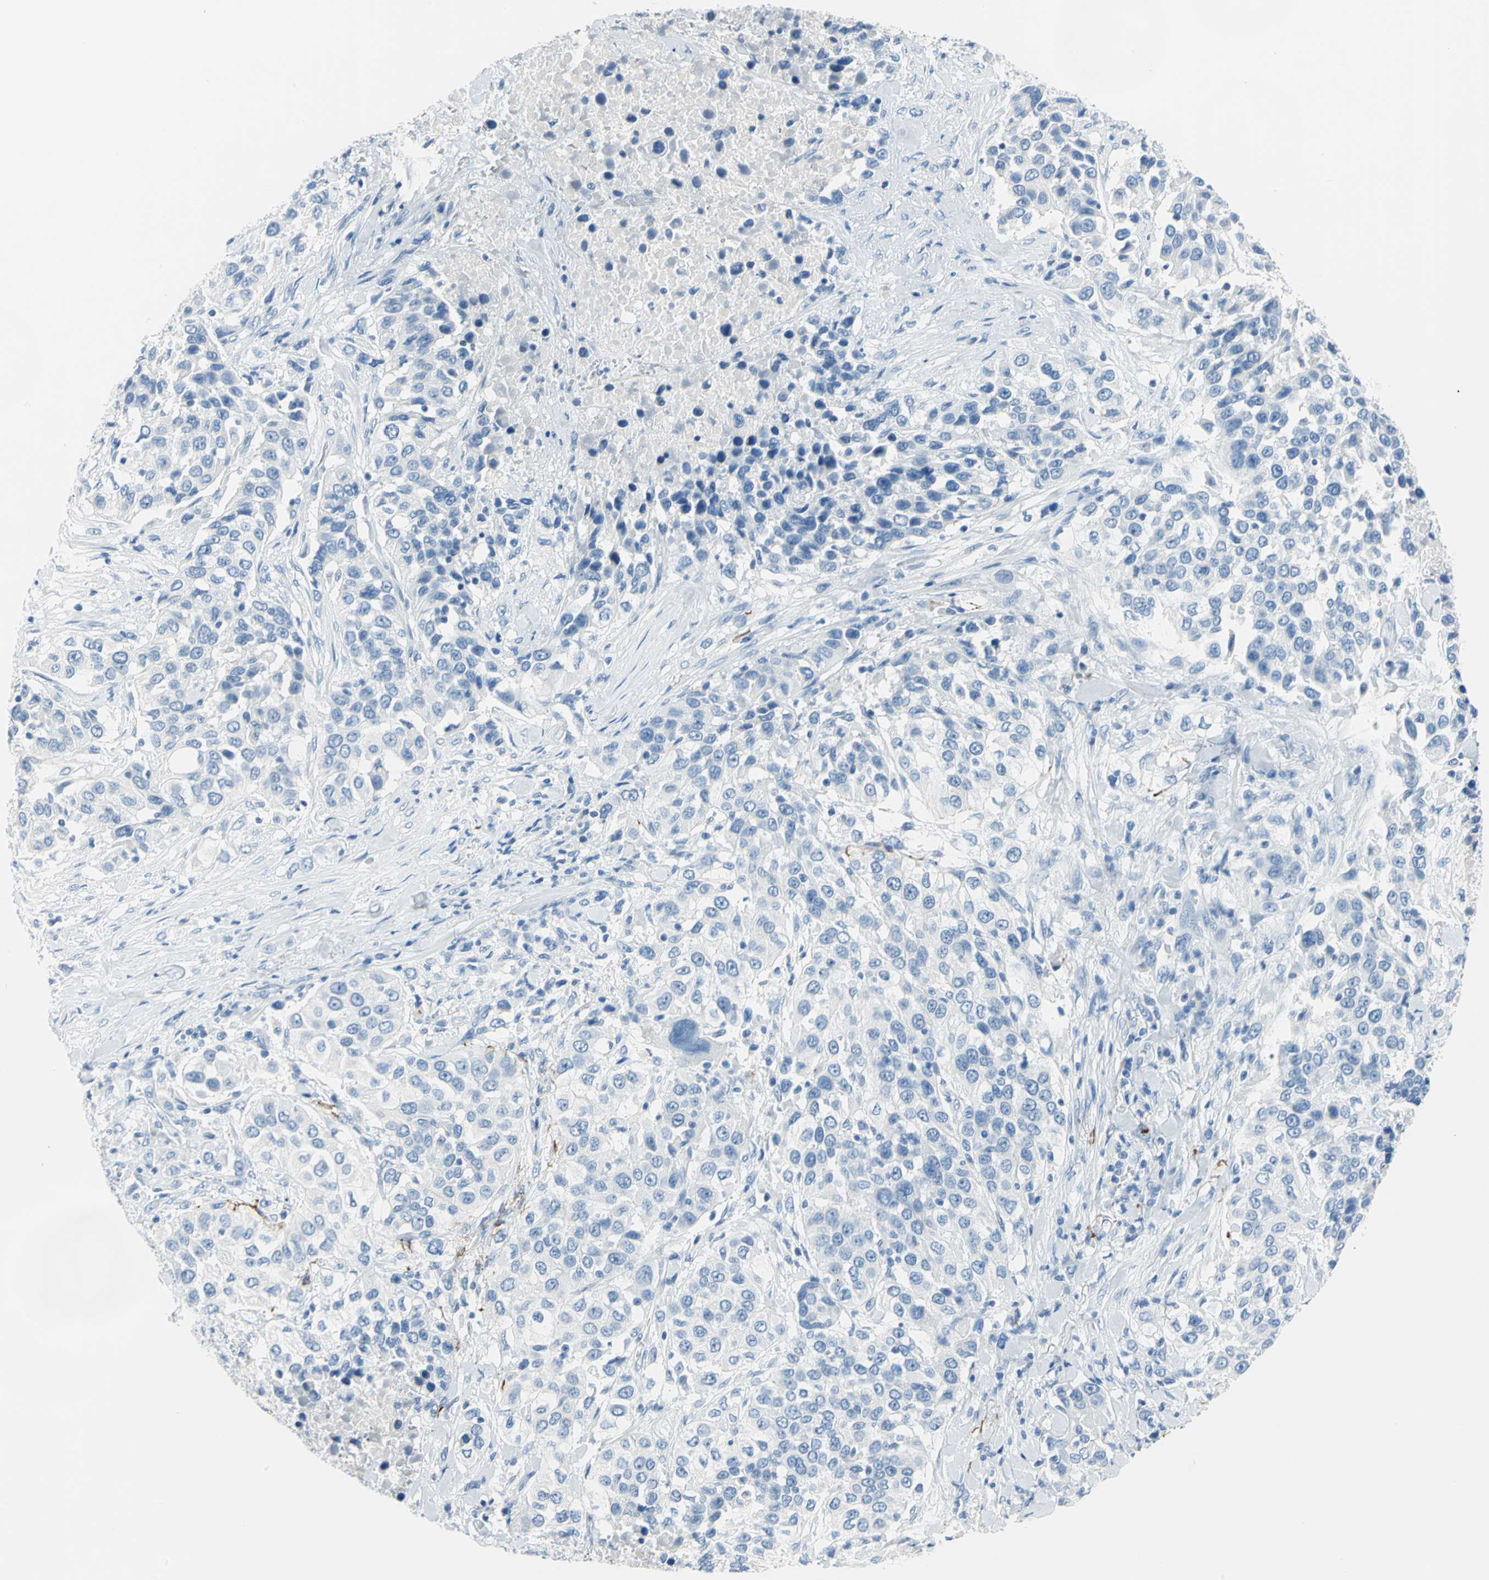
{"staining": {"intensity": "negative", "quantity": "none", "location": "none"}, "tissue": "urothelial cancer", "cell_type": "Tumor cells", "image_type": "cancer", "snomed": [{"axis": "morphology", "description": "Urothelial carcinoma, High grade"}, {"axis": "topography", "description": "Urinary bladder"}], "caption": "Tumor cells are negative for brown protein staining in urothelial cancer. (DAB (3,3'-diaminobenzidine) immunohistochemistry with hematoxylin counter stain).", "gene": "PKLR", "patient": {"sex": "female", "age": 80}}